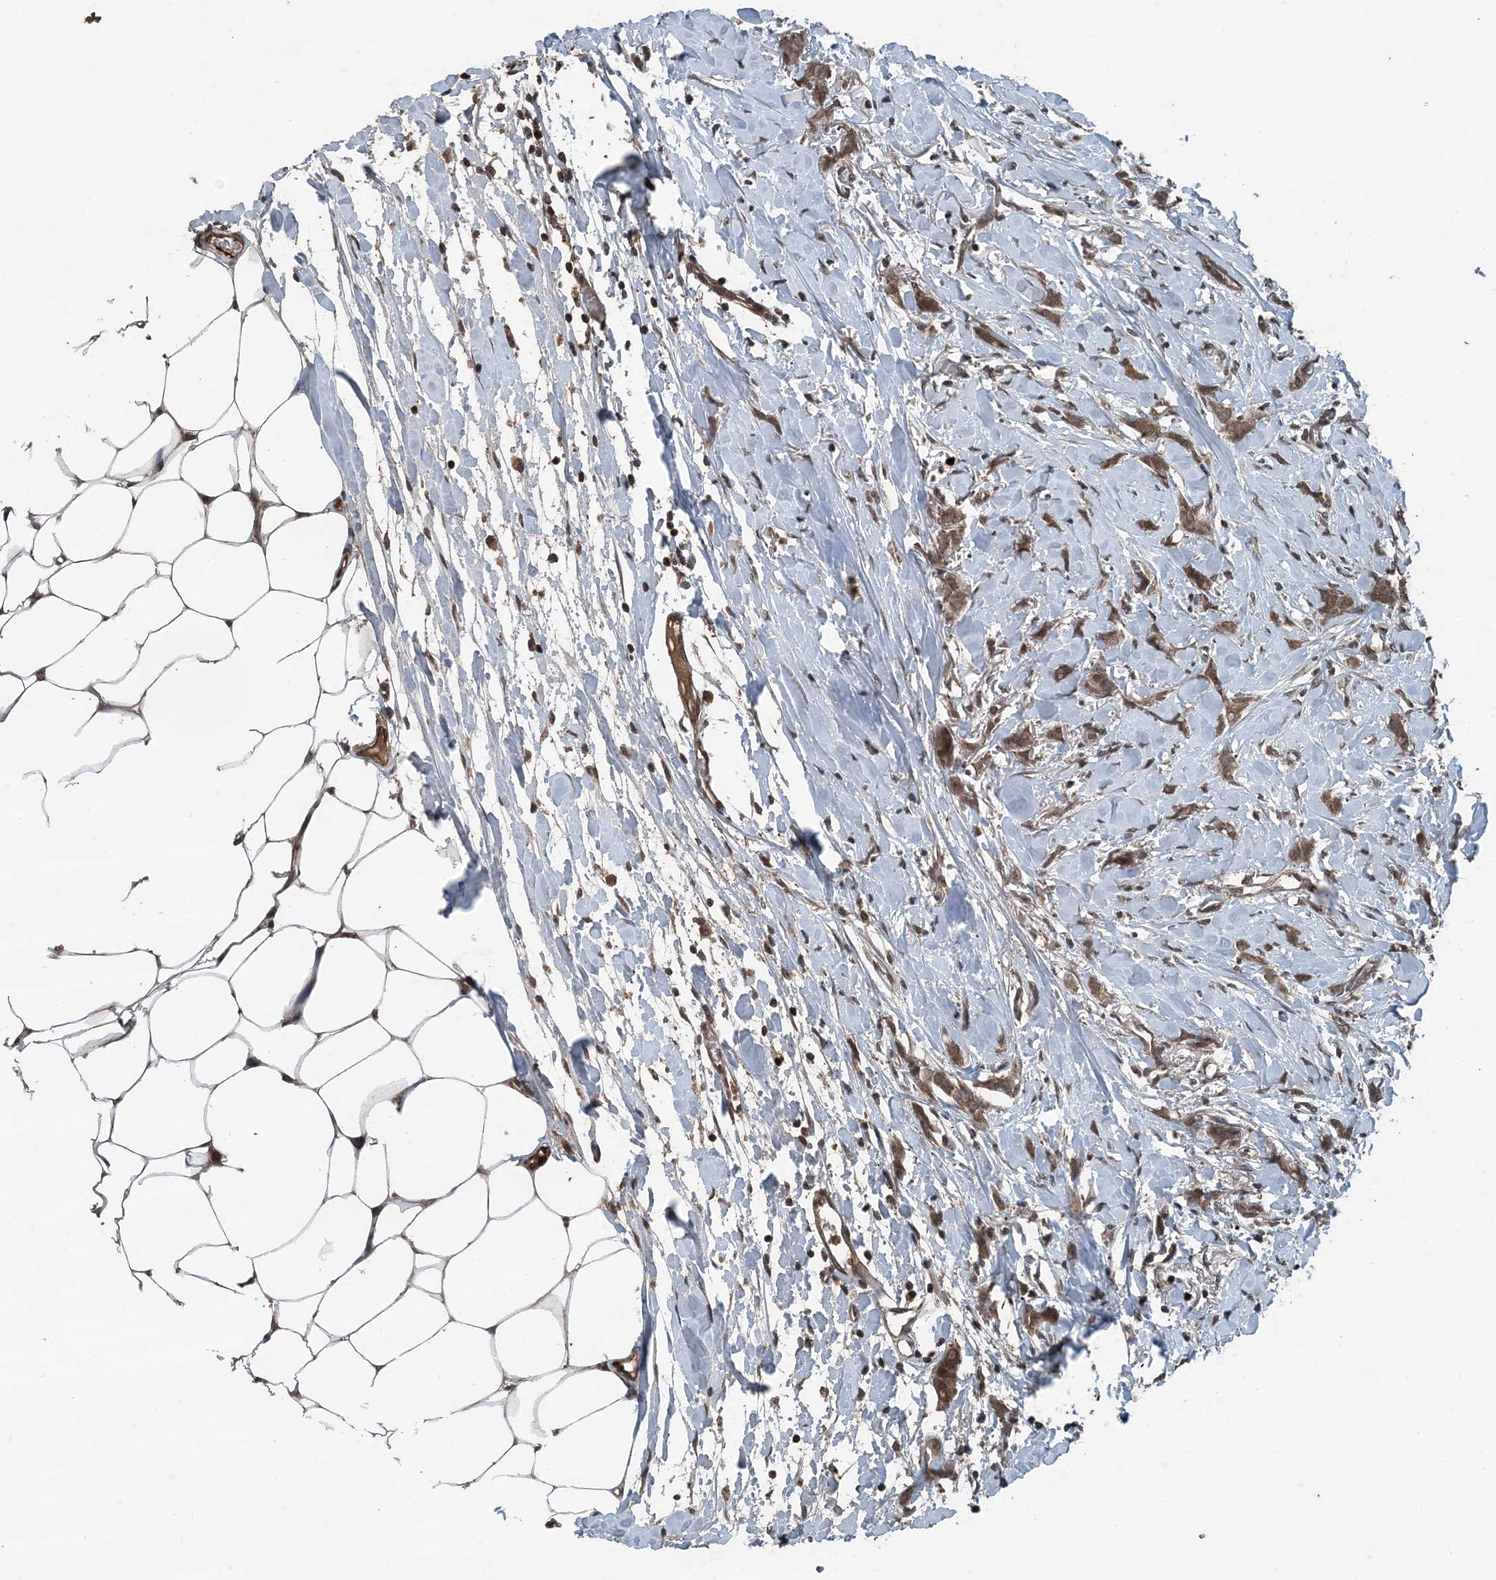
{"staining": {"intensity": "moderate", "quantity": ">75%", "location": "cytoplasmic/membranous"}, "tissue": "breast cancer", "cell_type": "Tumor cells", "image_type": "cancer", "snomed": [{"axis": "morphology", "description": "Lobular carcinoma, in situ"}, {"axis": "morphology", "description": "Lobular carcinoma"}, {"axis": "topography", "description": "Breast"}], "caption": "This micrograph shows IHC staining of lobular carcinoma in situ (breast), with medium moderate cytoplasmic/membranous expression in about >75% of tumor cells.", "gene": "CFL1", "patient": {"sex": "female", "age": 41}}